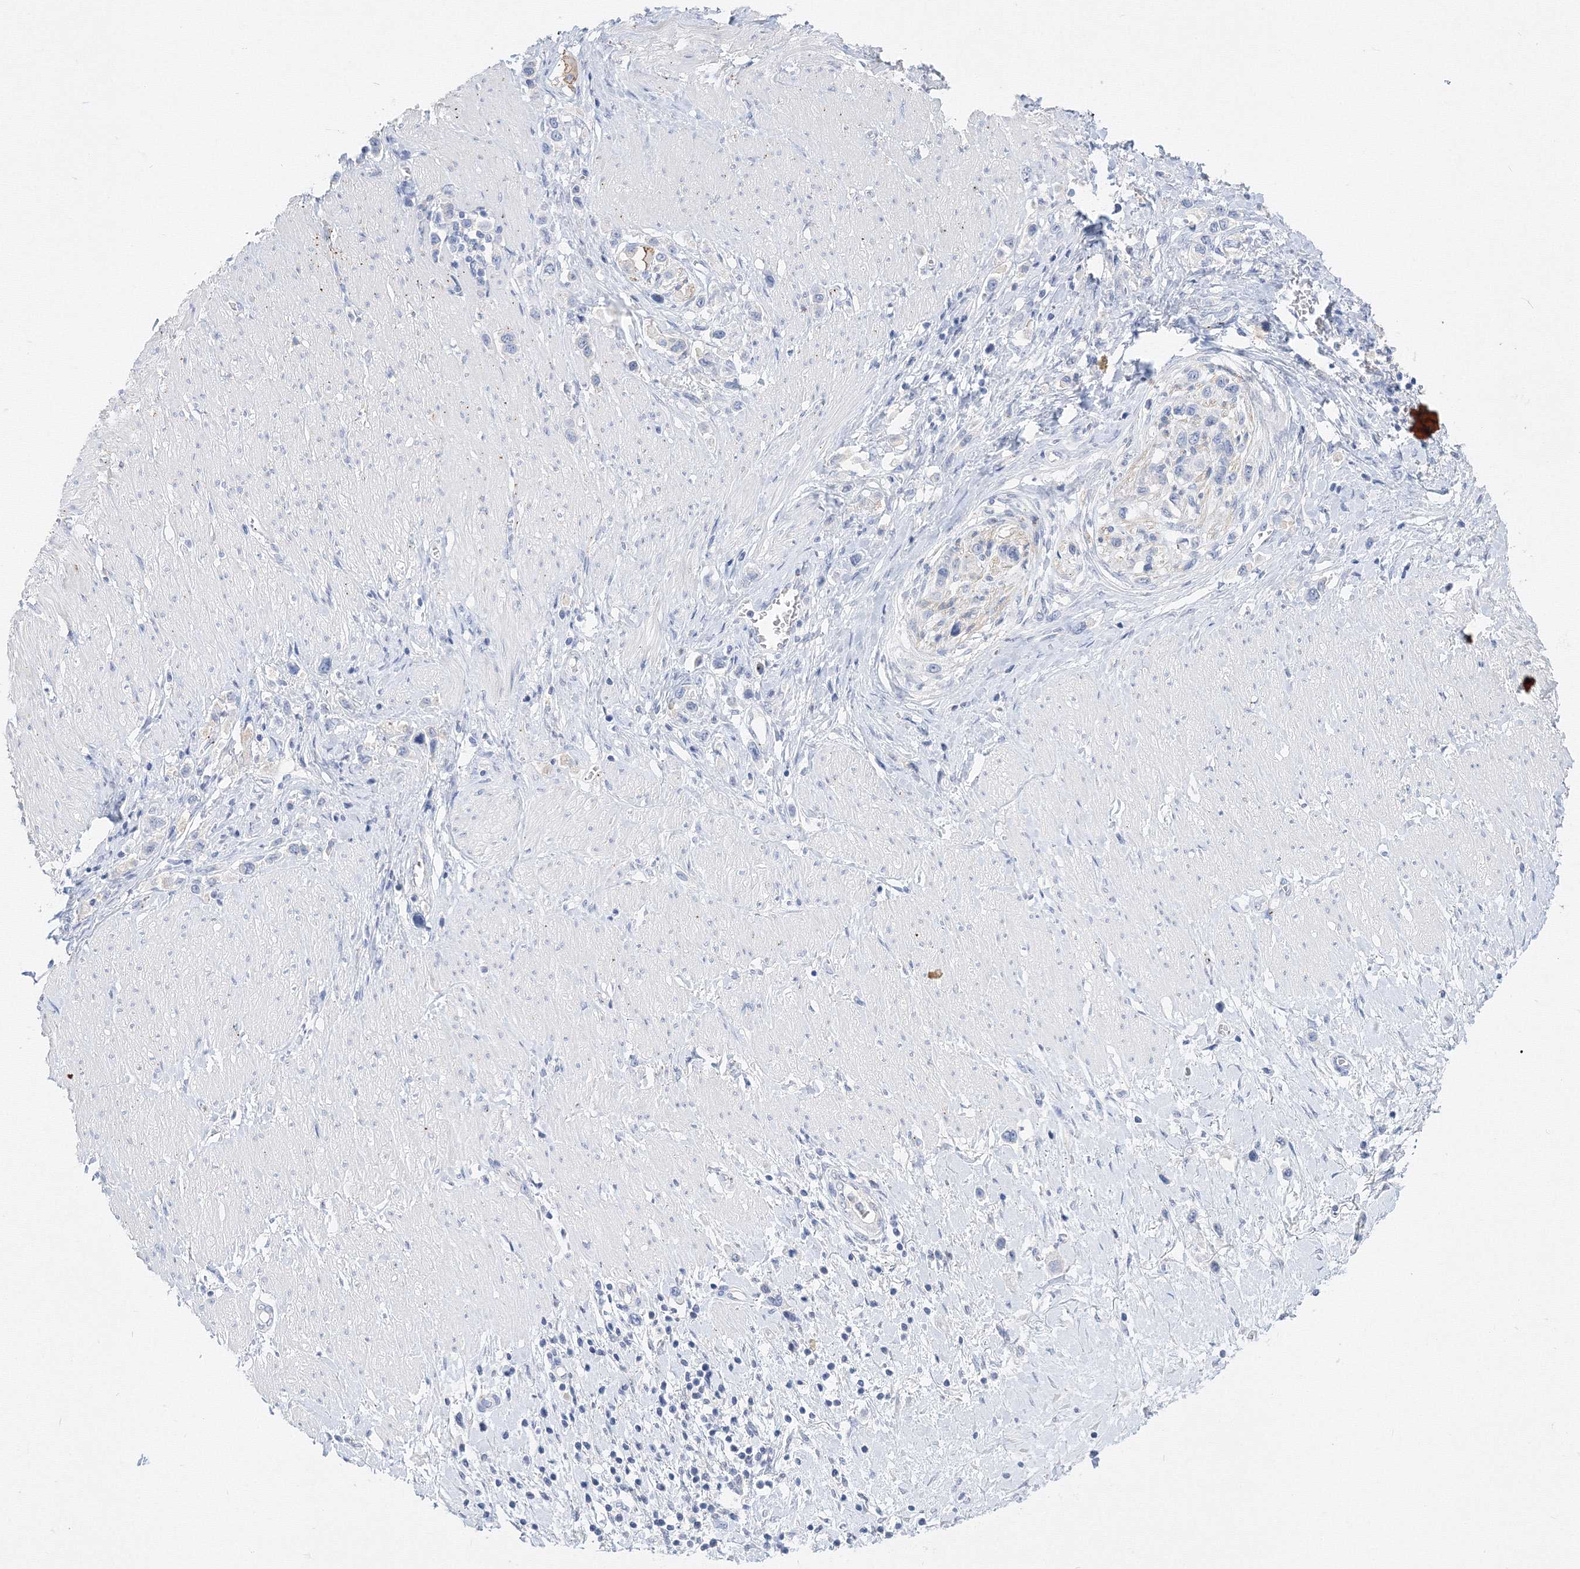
{"staining": {"intensity": "negative", "quantity": "none", "location": "none"}, "tissue": "stomach cancer", "cell_type": "Tumor cells", "image_type": "cancer", "snomed": [{"axis": "morphology", "description": "Normal tissue, NOS"}, {"axis": "morphology", "description": "Adenocarcinoma, NOS"}, {"axis": "topography", "description": "Stomach, upper"}, {"axis": "topography", "description": "Stomach"}], "caption": "High magnification brightfield microscopy of stomach cancer (adenocarcinoma) stained with DAB (3,3'-diaminobenzidine) (brown) and counterstained with hematoxylin (blue): tumor cells show no significant expression.", "gene": "AASDH", "patient": {"sex": "female", "age": 65}}